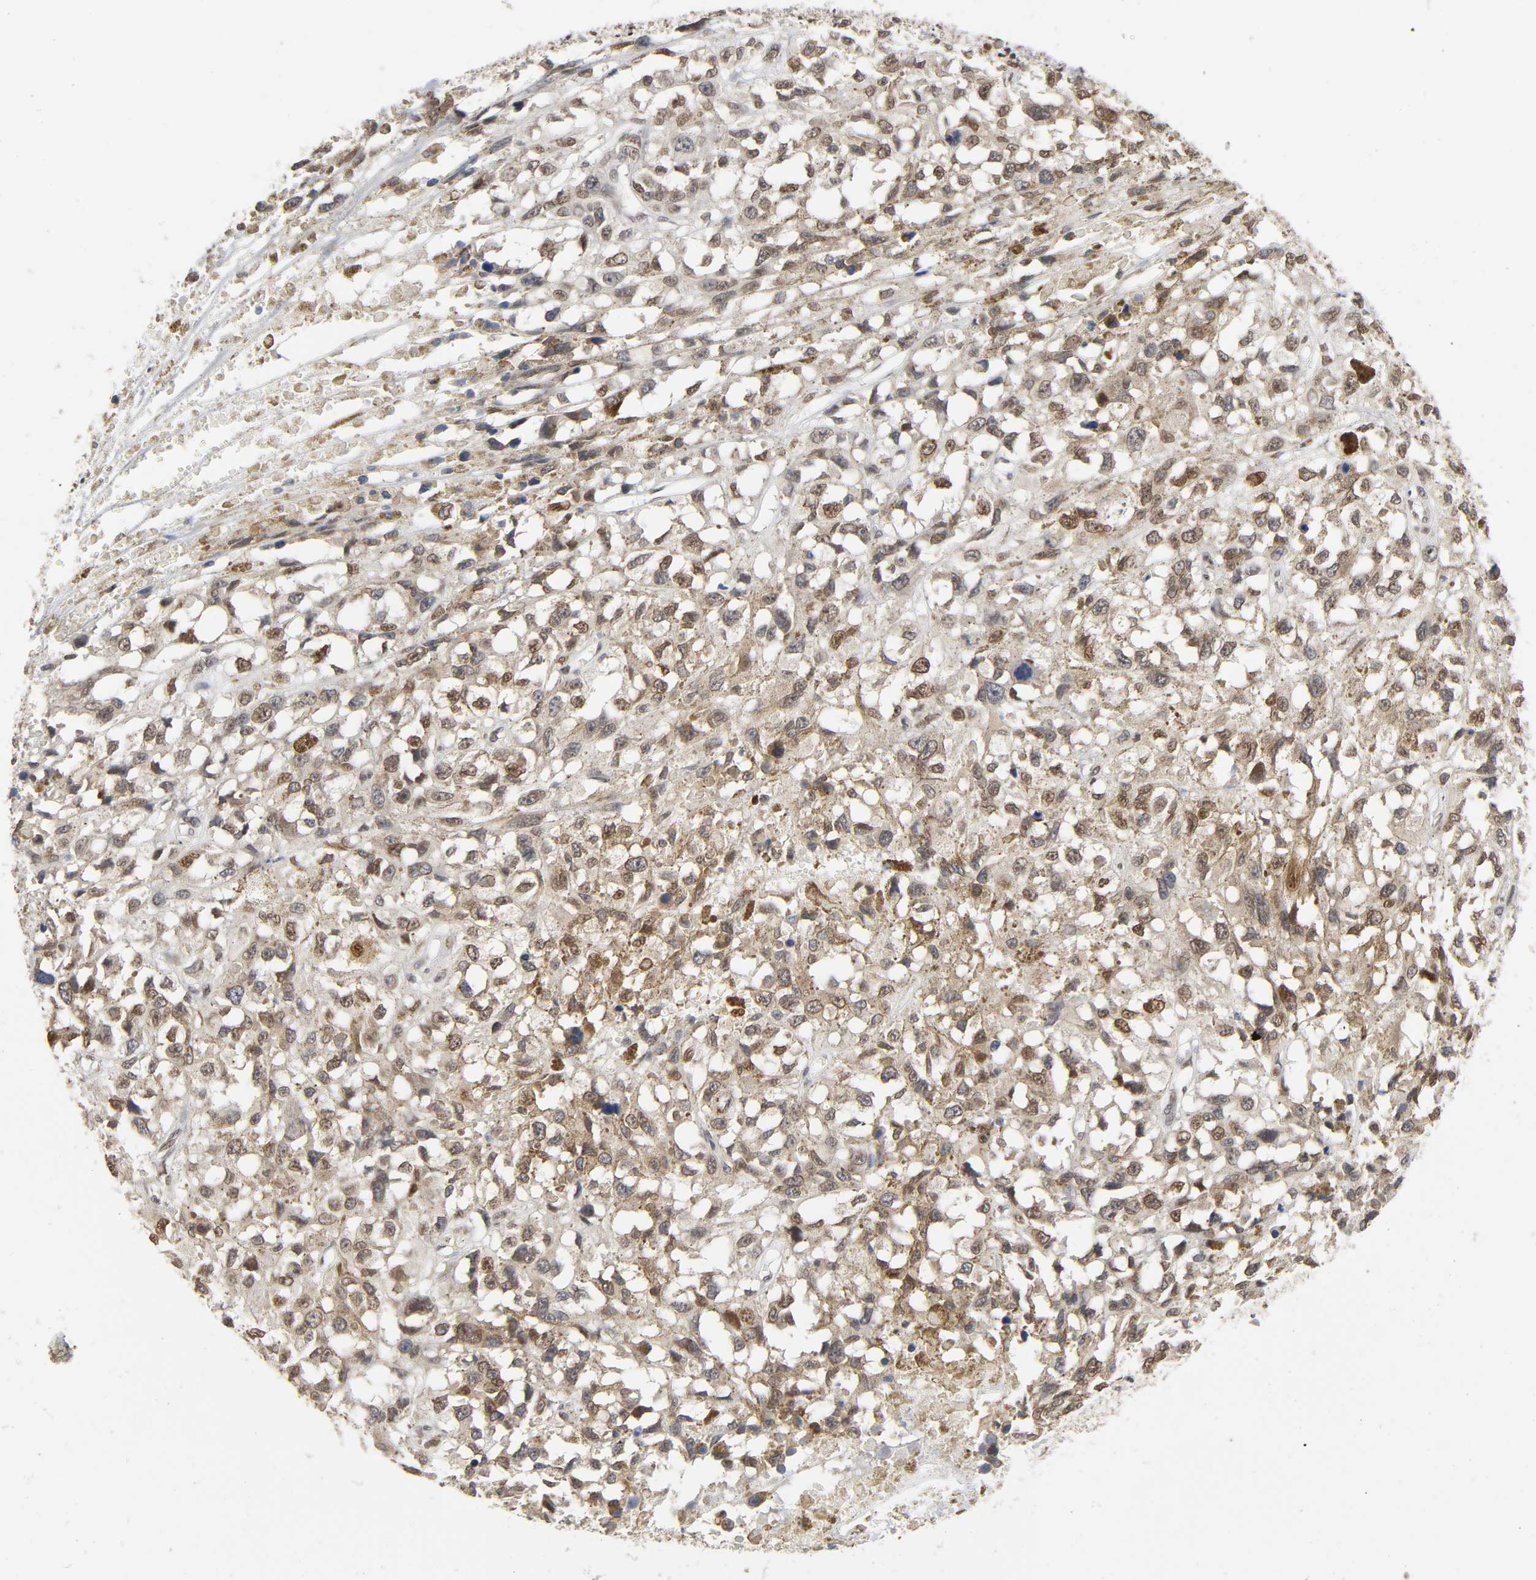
{"staining": {"intensity": "moderate", "quantity": ">75%", "location": "nuclear"}, "tissue": "melanoma", "cell_type": "Tumor cells", "image_type": "cancer", "snomed": [{"axis": "morphology", "description": "Malignant melanoma, Metastatic site"}, {"axis": "topography", "description": "Lymph node"}], "caption": "Immunohistochemical staining of human melanoma exhibits medium levels of moderate nuclear protein expression in about >75% of tumor cells.", "gene": "SUMO1", "patient": {"sex": "male", "age": 59}}